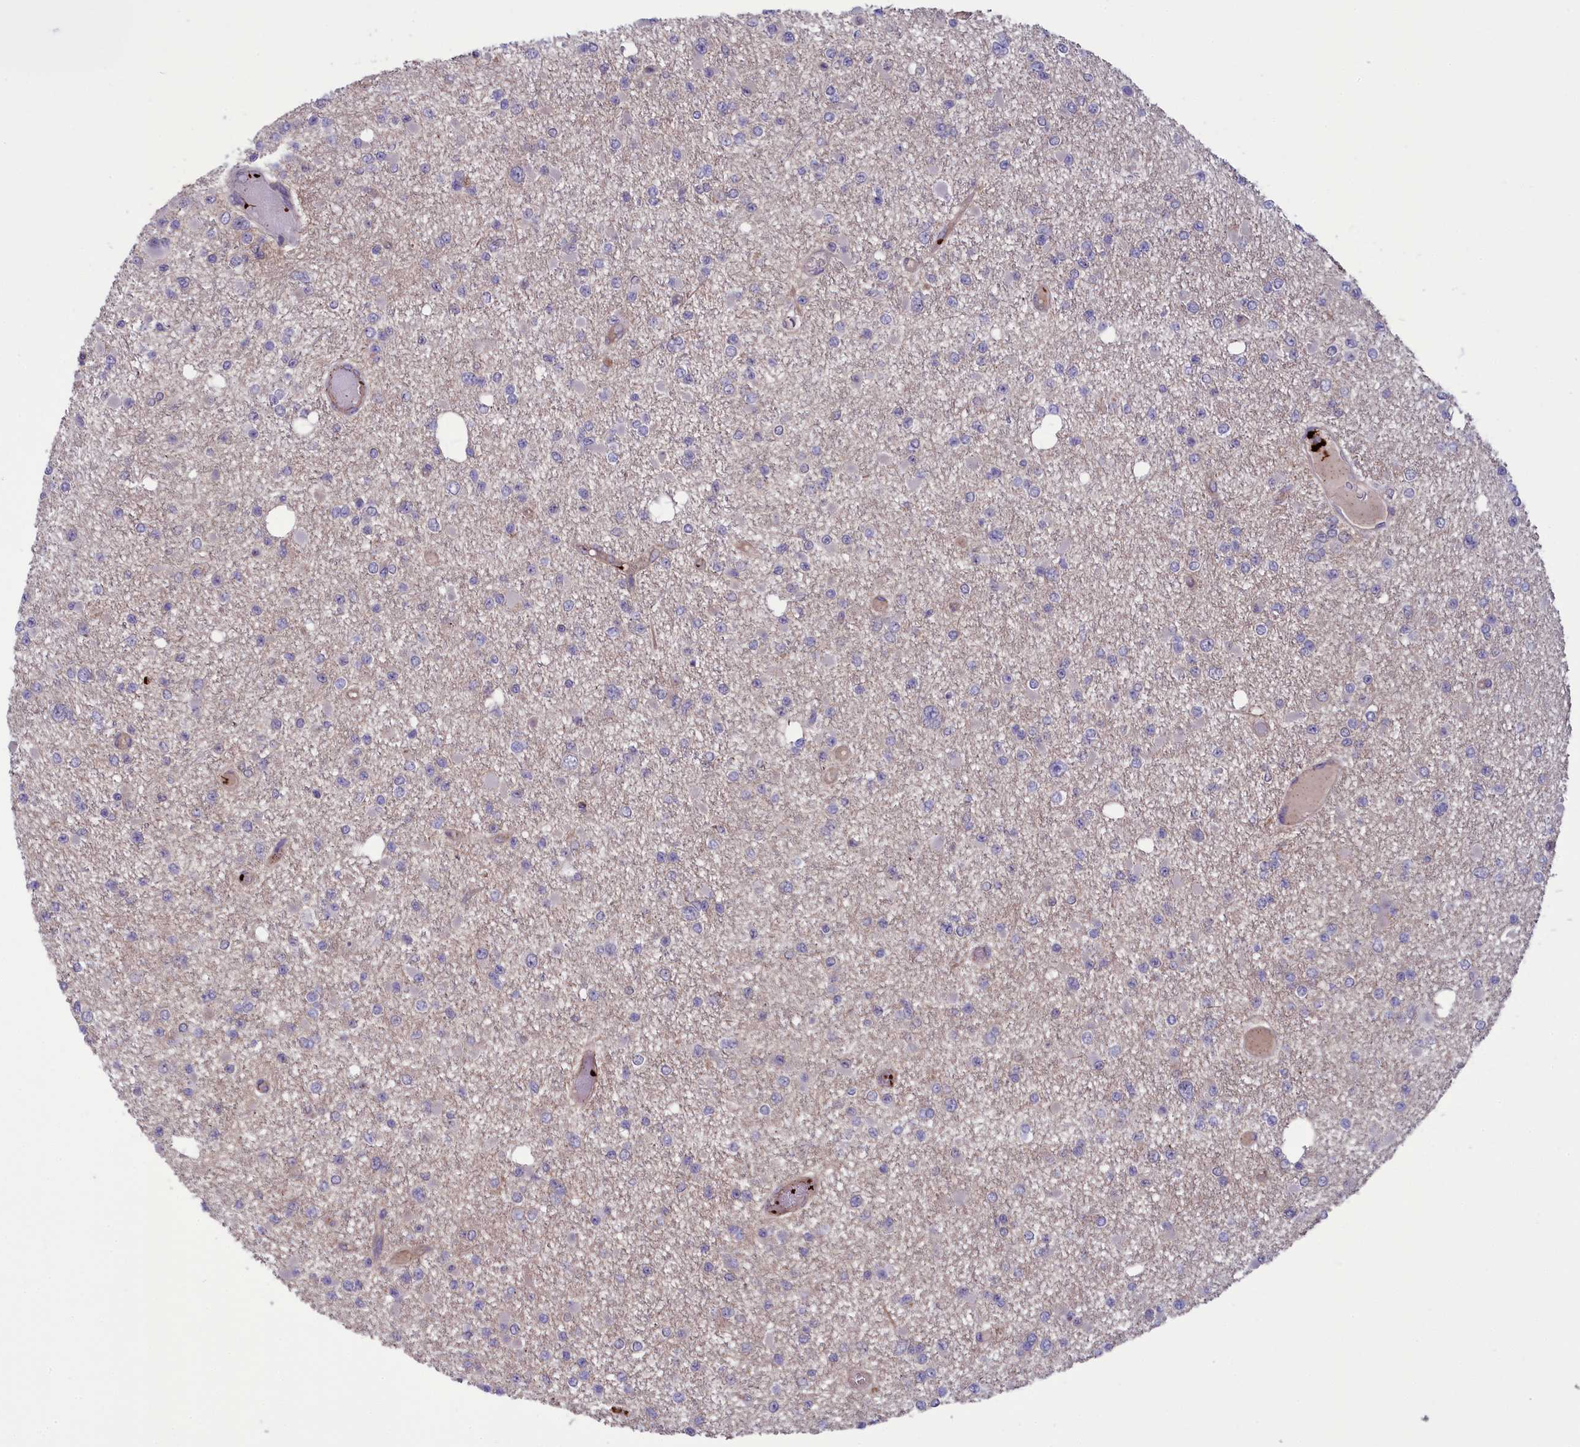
{"staining": {"intensity": "negative", "quantity": "none", "location": "none"}, "tissue": "glioma", "cell_type": "Tumor cells", "image_type": "cancer", "snomed": [{"axis": "morphology", "description": "Glioma, malignant, Low grade"}, {"axis": "topography", "description": "Brain"}], "caption": "High power microscopy micrograph of an IHC image of malignant low-grade glioma, revealing no significant positivity in tumor cells.", "gene": "HEATR3", "patient": {"sex": "female", "age": 22}}